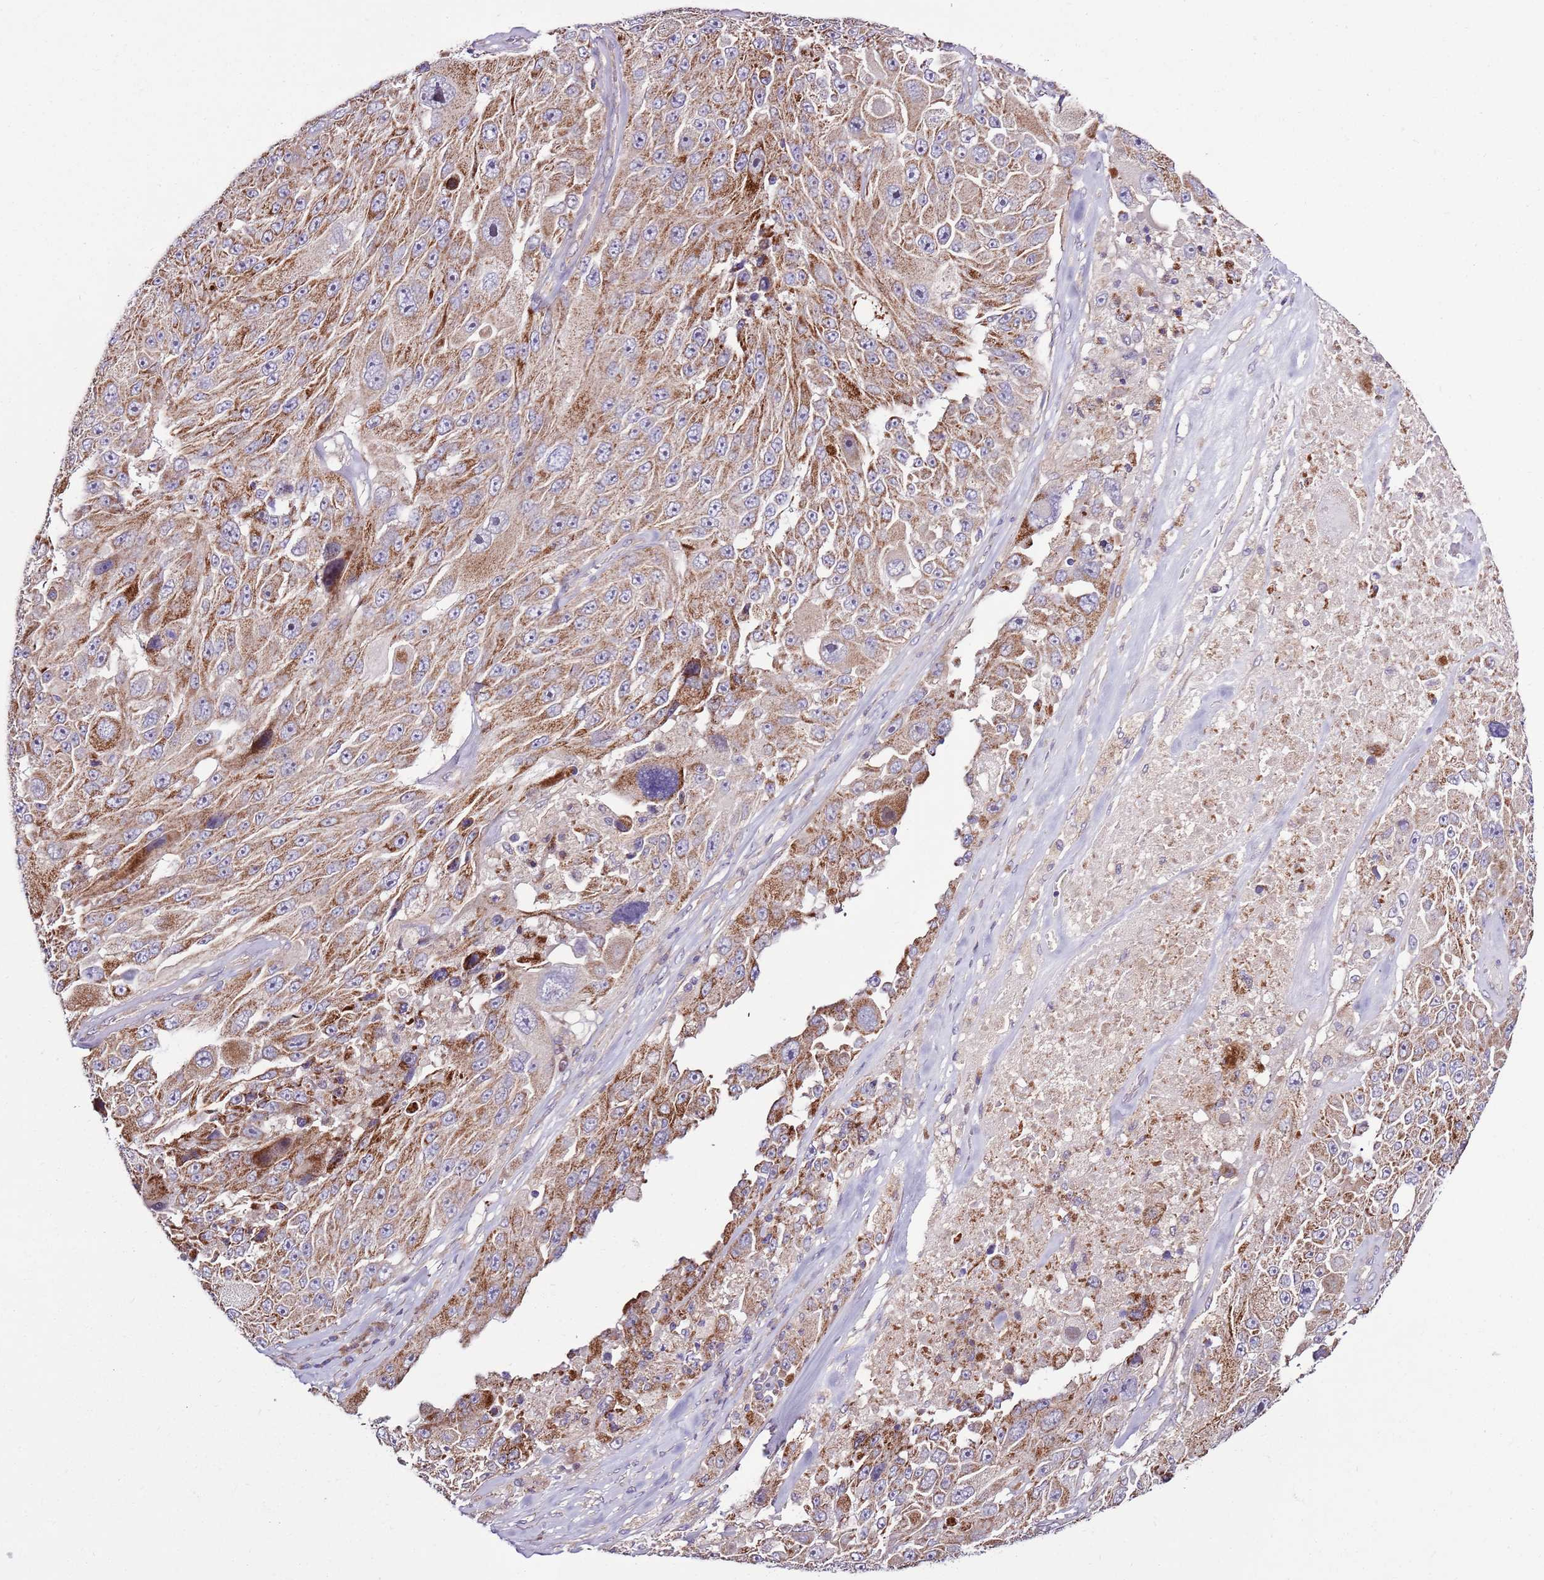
{"staining": {"intensity": "moderate", "quantity": ">75%", "location": "cytoplasmic/membranous"}, "tissue": "melanoma", "cell_type": "Tumor cells", "image_type": "cancer", "snomed": [{"axis": "morphology", "description": "Malignant melanoma, Metastatic site"}, {"axis": "topography", "description": "Lymph node"}], "caption": "IHC (DAB) staining of human malignant melanoma (metastatic site) demonstrates moderate cytoplasmic/membranous protein positivity in approximately >75% of tumor cells.", "gene": "SMG1", "patient": {"sex": "male", "age": 62}}